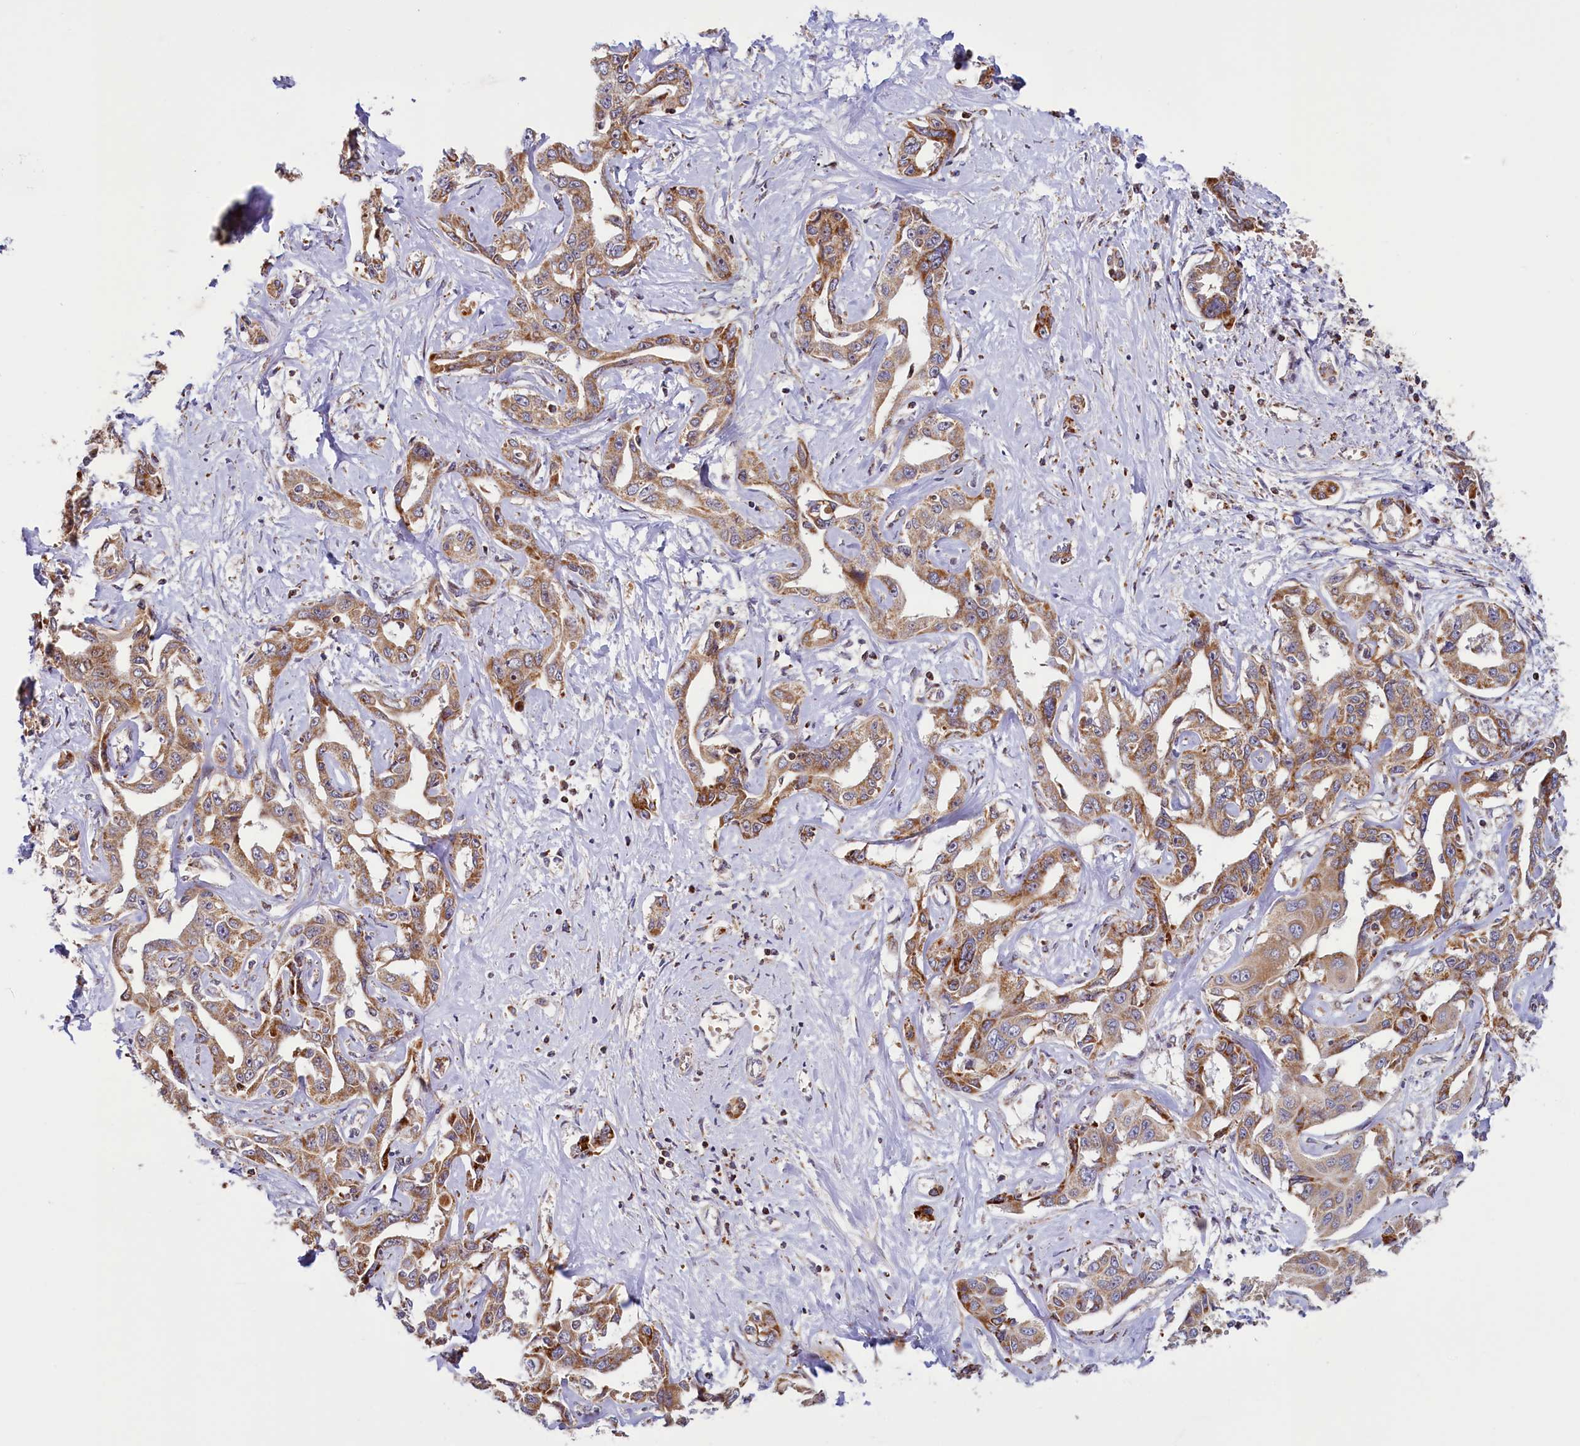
{"staining": {"intensity": "moderate", "quantity": ">75%", "location": "cytoplasmic/membranous"}, "tissue": "liver cancer", "cell_type": "Tumor cells", "image_type": "cancer", "snomed": [{"axis": "morphology", "description": "Cholangiocarcinoma"}, {"axis": "topography", "description": "Liver"}], "caption": "Moderate cytoplasmic/membranous protein staining is seen in about >75% of tumor cells in cholangiocarcinoma (liver). (IHC, brightfield microscopy, high magnification).", "gene": "DYNC2H1", "patient": {"sex": "male", "age": 59}}